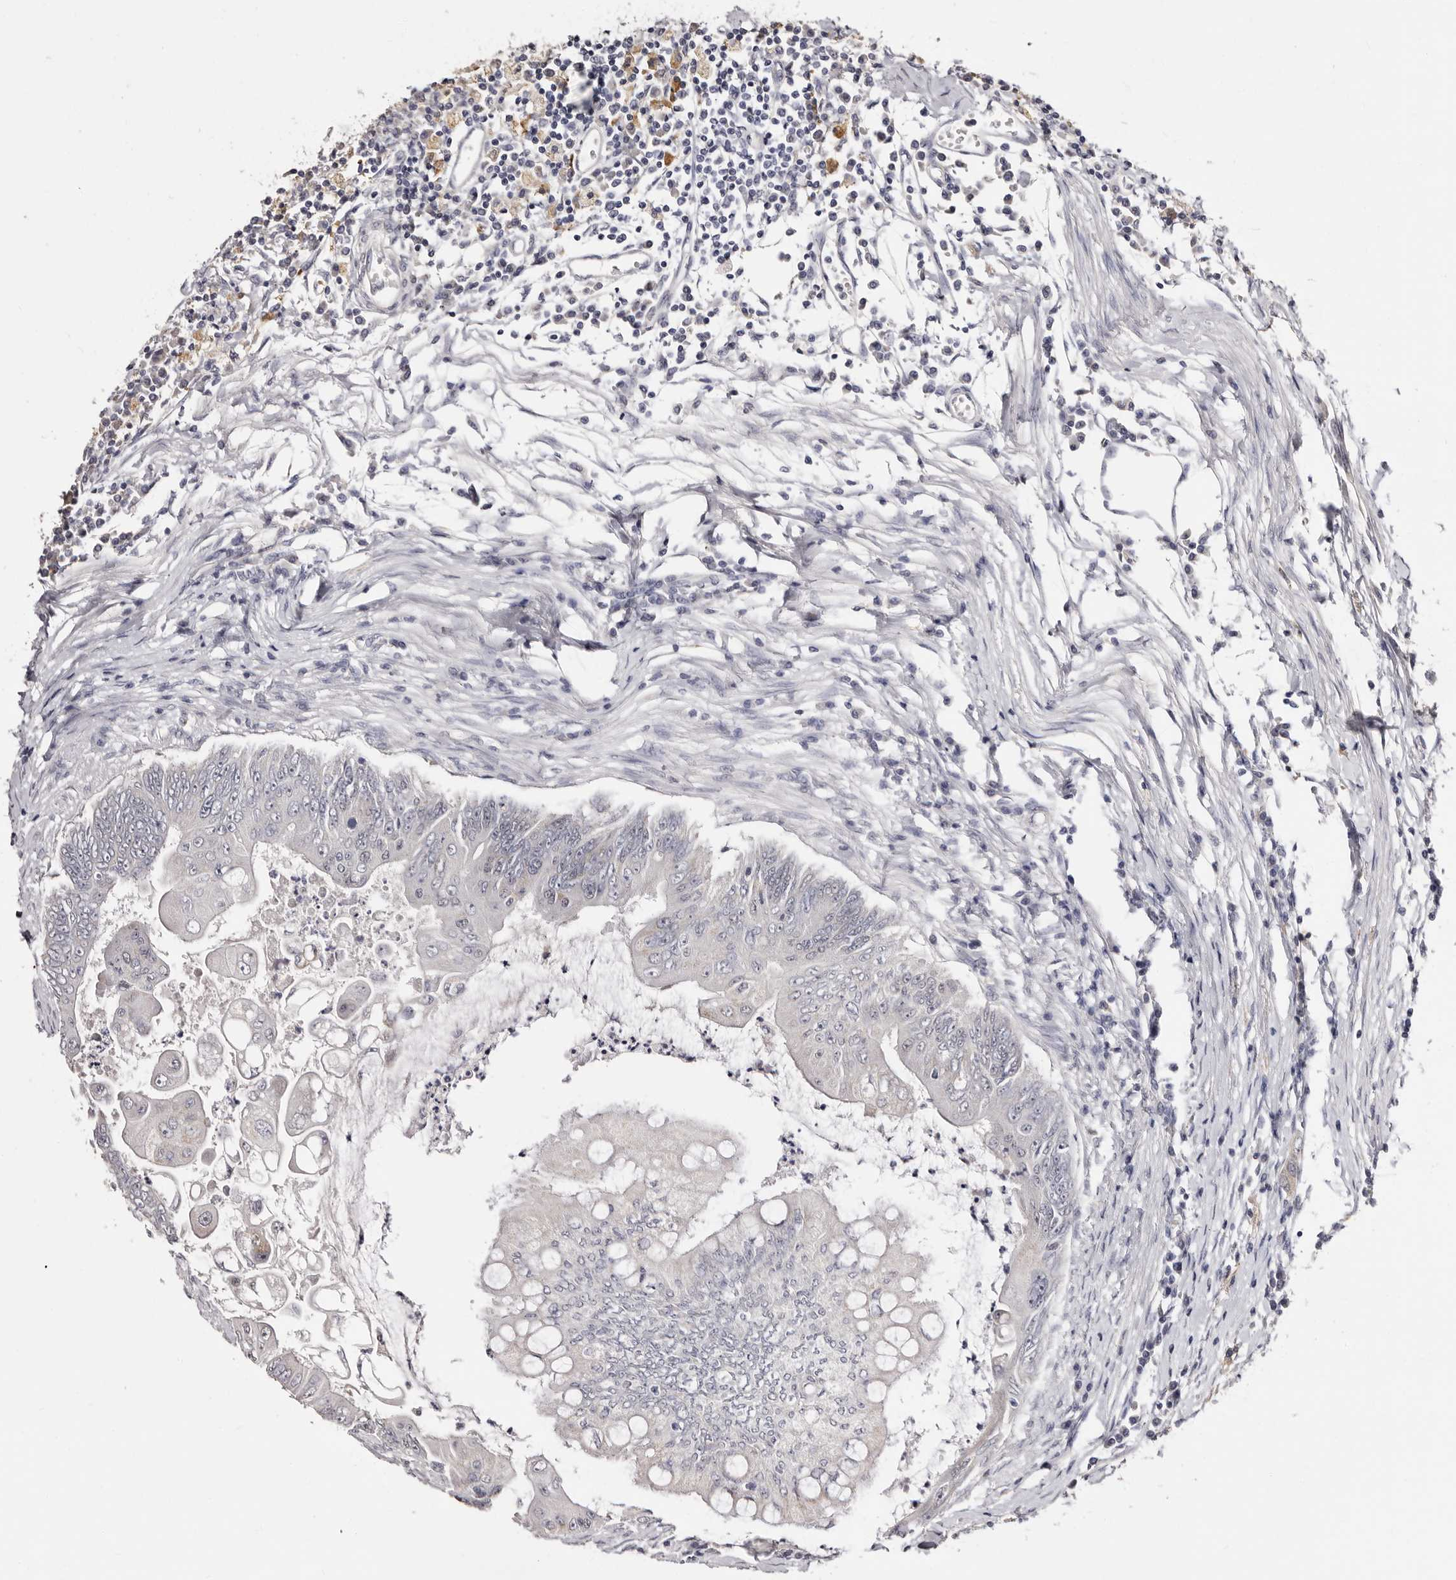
{"staining": {"intensity": "negative", "quantity": "none", "location": "none"}, "tissue": "colorectal cancer", "cell_type": "Tumor cells", "image_type": "cancer", "snomed": [{"axis": "morphology", "description": "Adenoma, NOS"}, {"axis": "morphology", "description": "Adenocarcinoma, NOS"}, {"axis": "topography", "description": "Colon"}], "caption": "This image is of colorectal adenocarcinoma stained with IHC to label a protein in brown with the nuclei are counter-stained blue. There is no positivity in tumor cells.", "gene": "PTAFR", "patient": {"sex": "male", "age": 79}}